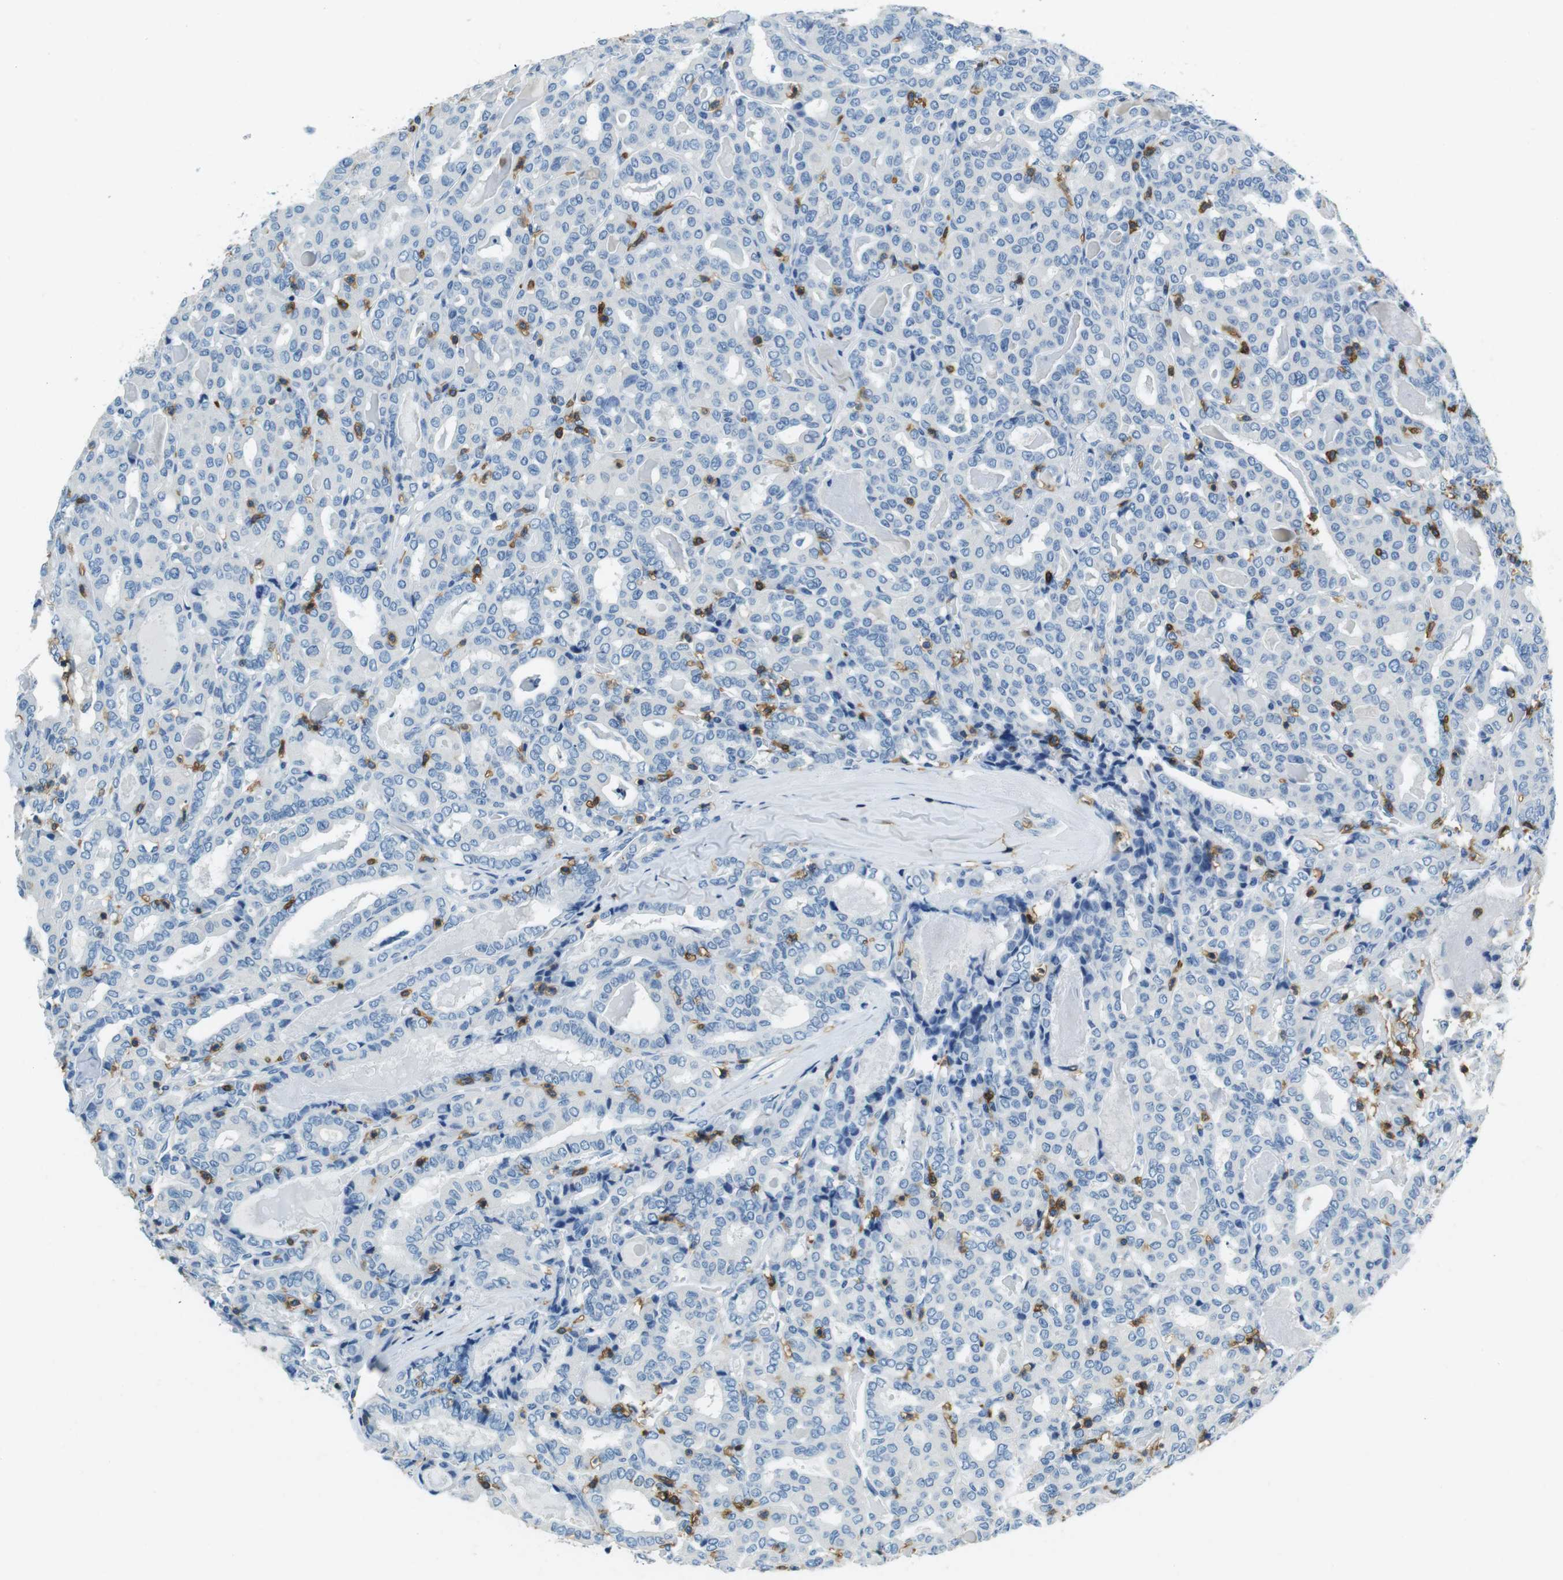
{"staining": {"intensity": "negative", "quantity": "none", "location": "none"}, "tissue": "thyroid cancer", "cell_type": "Tumor cells", "image_type": "cancer", "snomed": [{"axis": "morphology", "description": "Papillary adenocarcinoma, NOS"}, {"axis": "topography", "description": "Thyroid gland"}], "caption": "The image reveals no significant staining in tumor cells of papillary adenocarcinoma (thyroid). (Immunohistochemistry, brightfield microscopy, high magnification).", "gene": "LAT", "patient": {"sex": "female", "age": 42}}